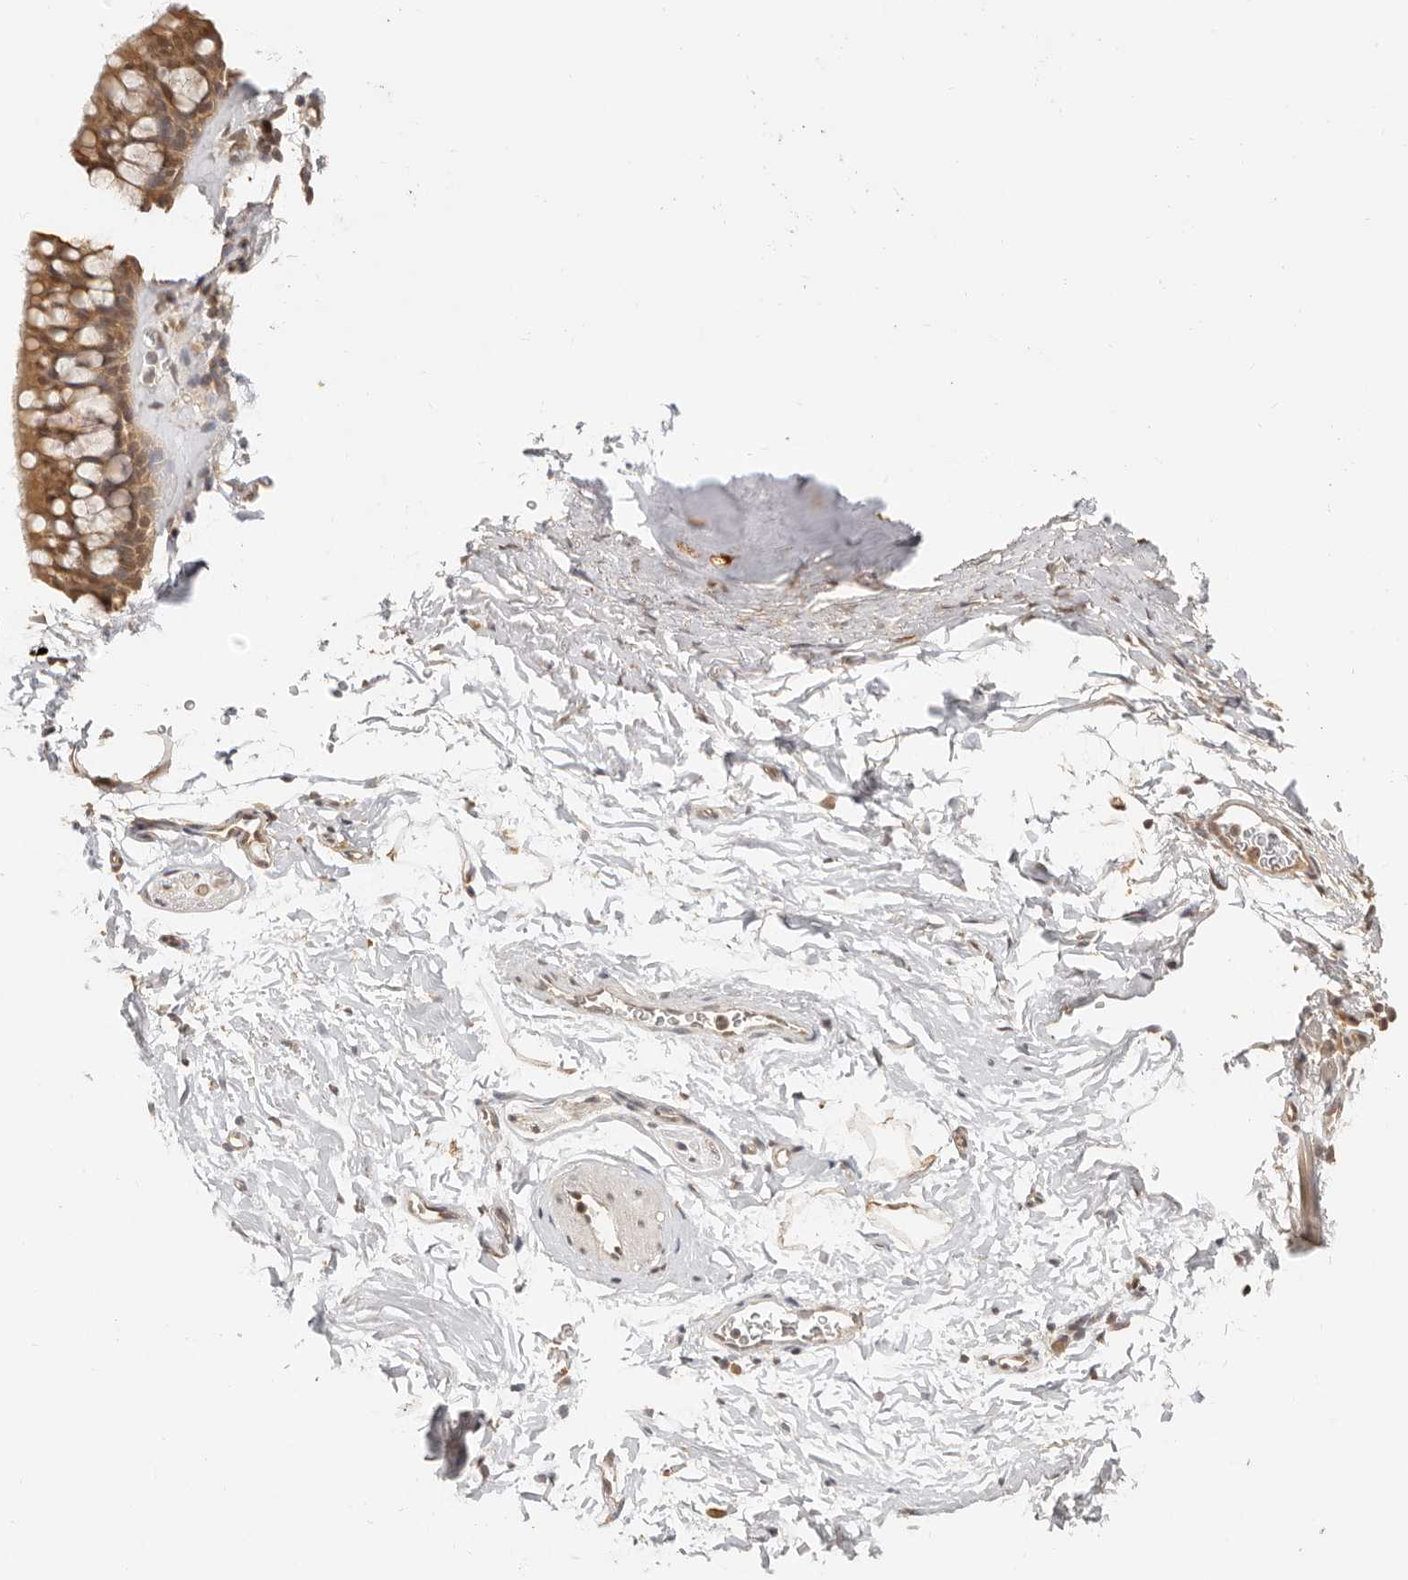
{"staining": {"intensity": "moderate", "quantity": ">75%", "location": "cytoplasmic/membranous,nuclear"}, "tissue": "bronchus", "cell_type": "Respiratory epithelial cells", "image_type": "normal", "snomed": [{"axis": "morphology", "description": "Normal tissue, NOS"}, {"axis": "topography", "description": "Cartilage tissue"}, {"axis": "topography", "description": "Bronchus"}], "caption": "Protein staining reveals moderate cytoplasmic/membranous,nuclear expression in about >75% of respiratory epithelial cells in unremarkable bronchus.", "gene": "PSMA5", "patient": {"sex": "female", "age": 53}}